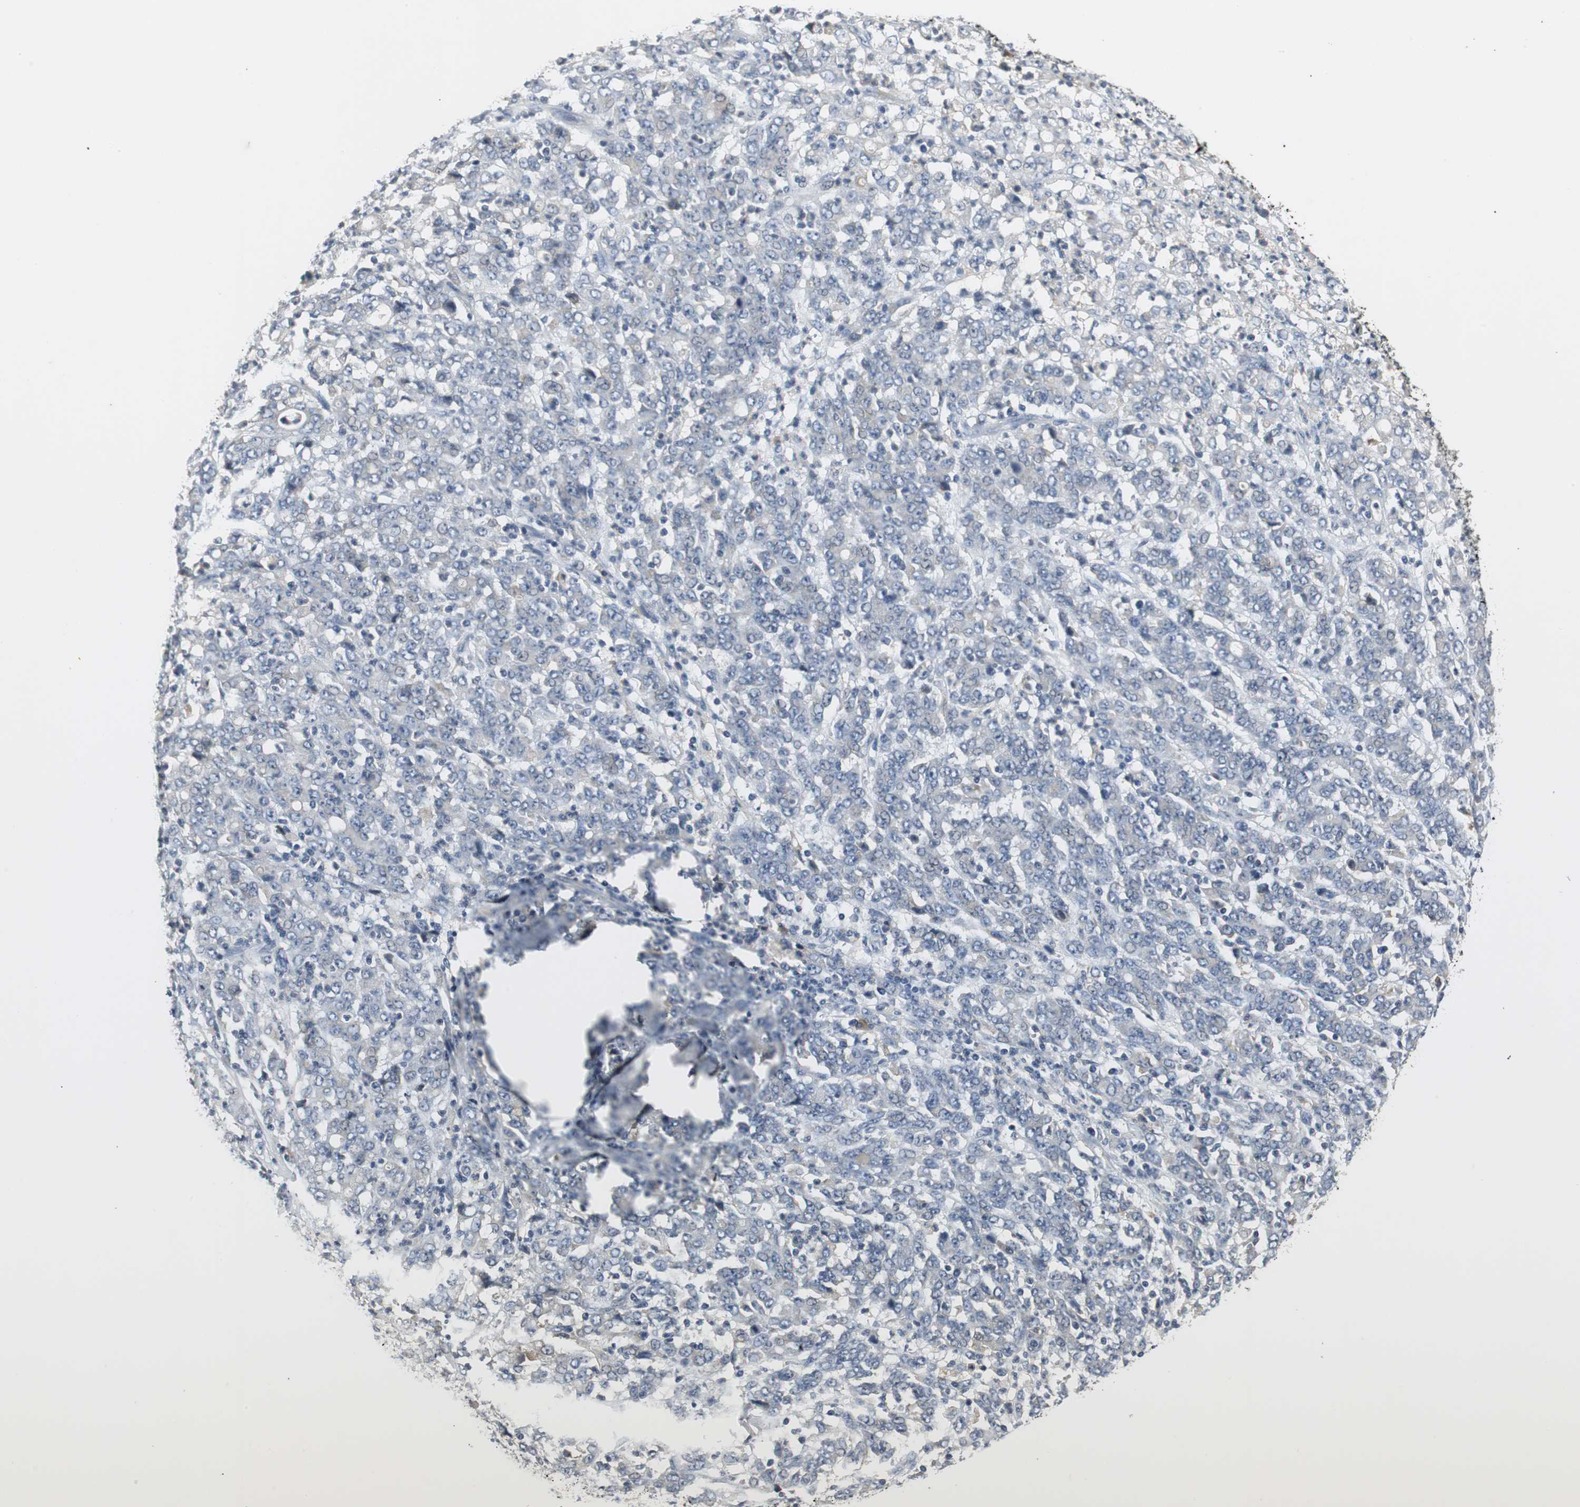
{"staining": {"intensity": "negative", "quantity": "none", "location": "none"}, "tissue": "stomach cancer", "cell_type": "Tumor cells", "image_type": "cancer", "snomed": [{"axis": "morphology", "description": "Adenocarcinoma, NOS"}, {"axis": "topography", "description": "Stomach, lower"}], "caption": "High magnification brightfield microscopy of stomach cancer stained with DAB (3,3'-diaminobenzidine) (brown) and counterstained with hematoxylin (blue): tumor cells show no significant expression.", "gene": "SLC2A5", "patient": {"sex": "female", "age": 71}}